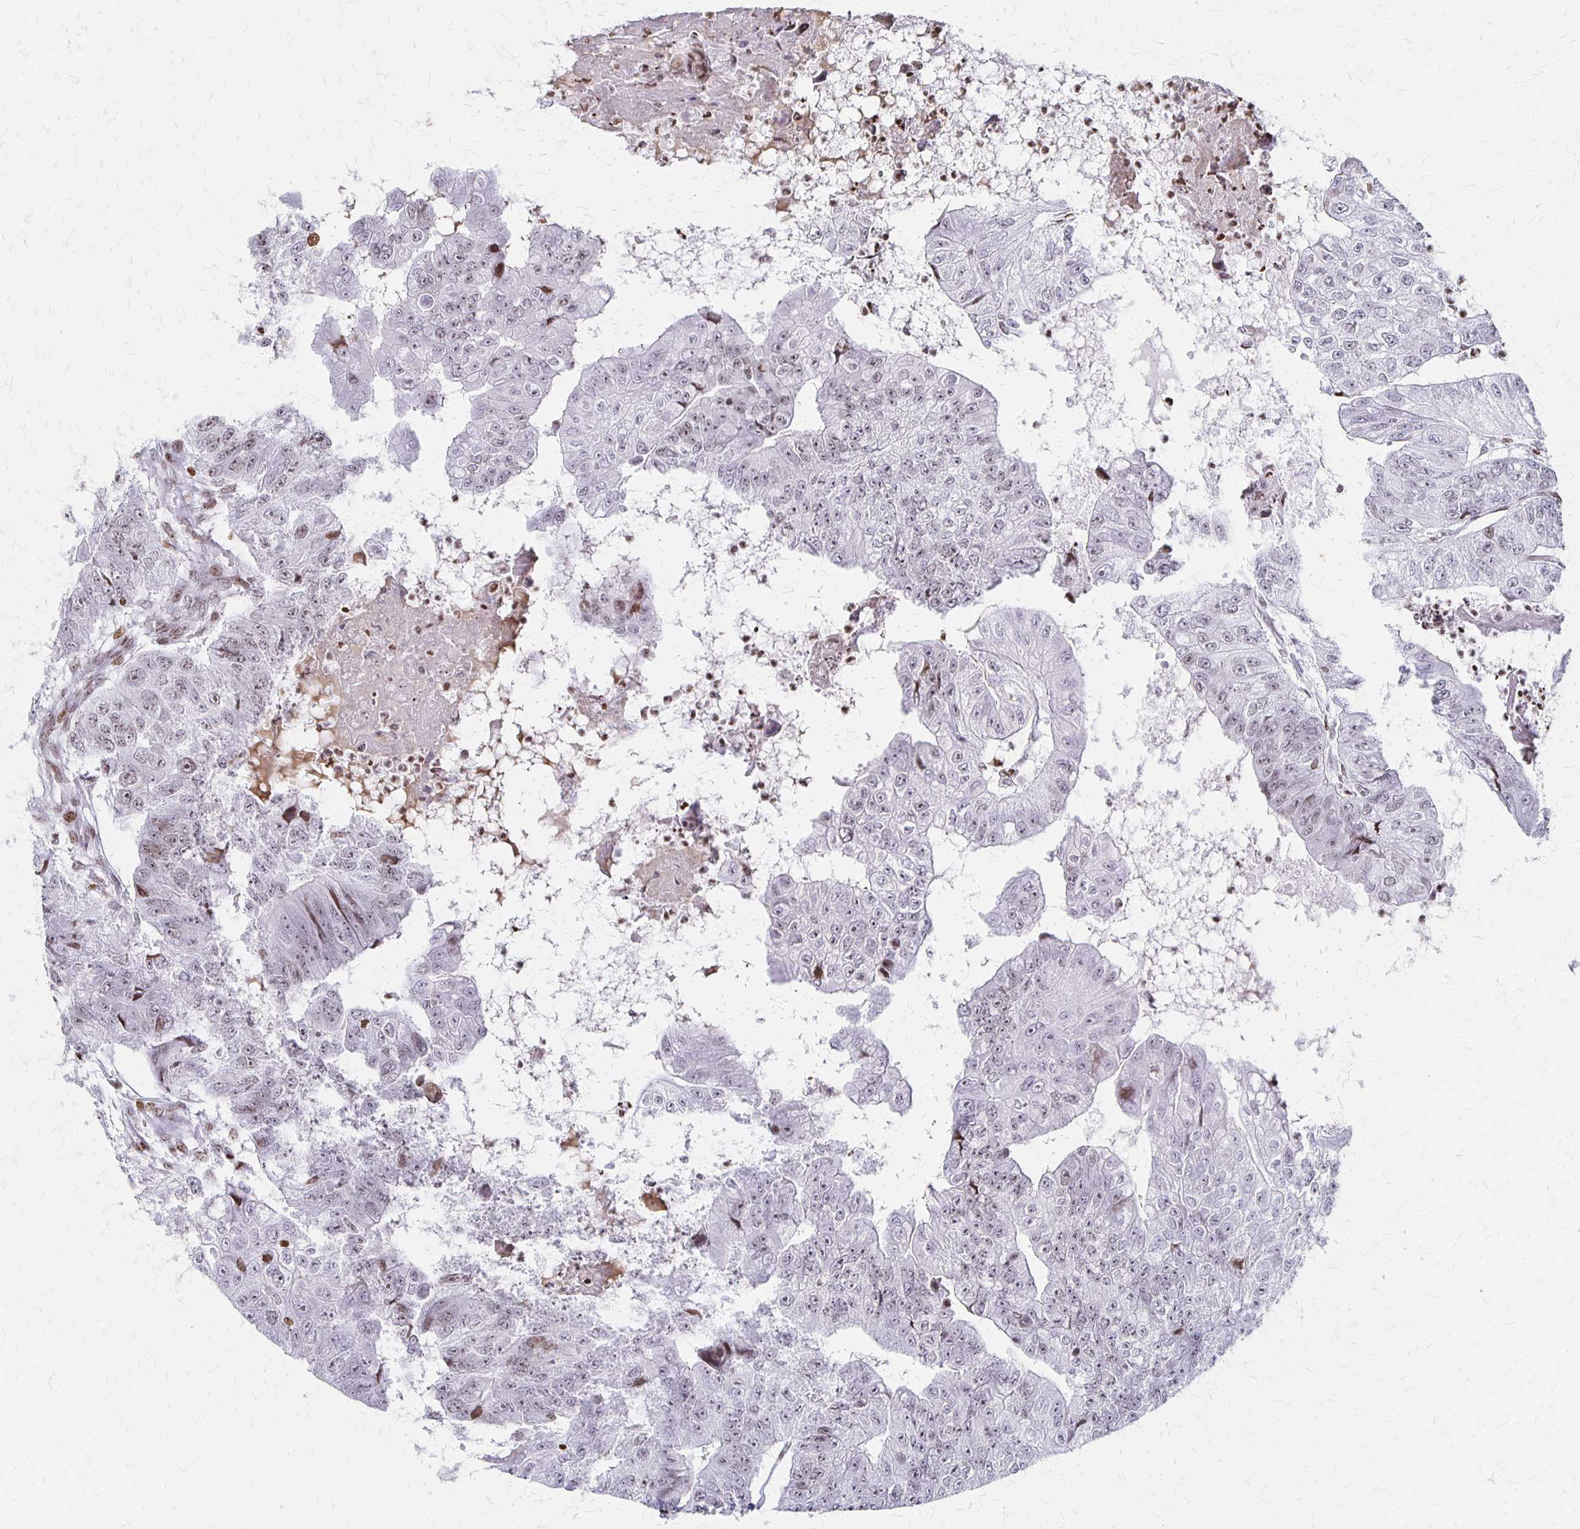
{"staining": {"intensity": "weak", "quantity": "25%-75%", "location": "nuclear"}, "tissue": "colorectal cancer", "cell_type": "Tumor cells", "image_type": "cancer", "snomed": [{"axis": "morphology", "description": "Adenocarcinoma, NOS"}, {"axis": "topography", "description": "Colon"}], "caption": "This photomicrograph shows immunohistochemistry (IHC) staining of colorectal cancer, with low weak nuclear staining in approximately 25%-75% of tumor cells.", "gene": "ZNF280C", "patient": {"sex": "female", "age": 67}}